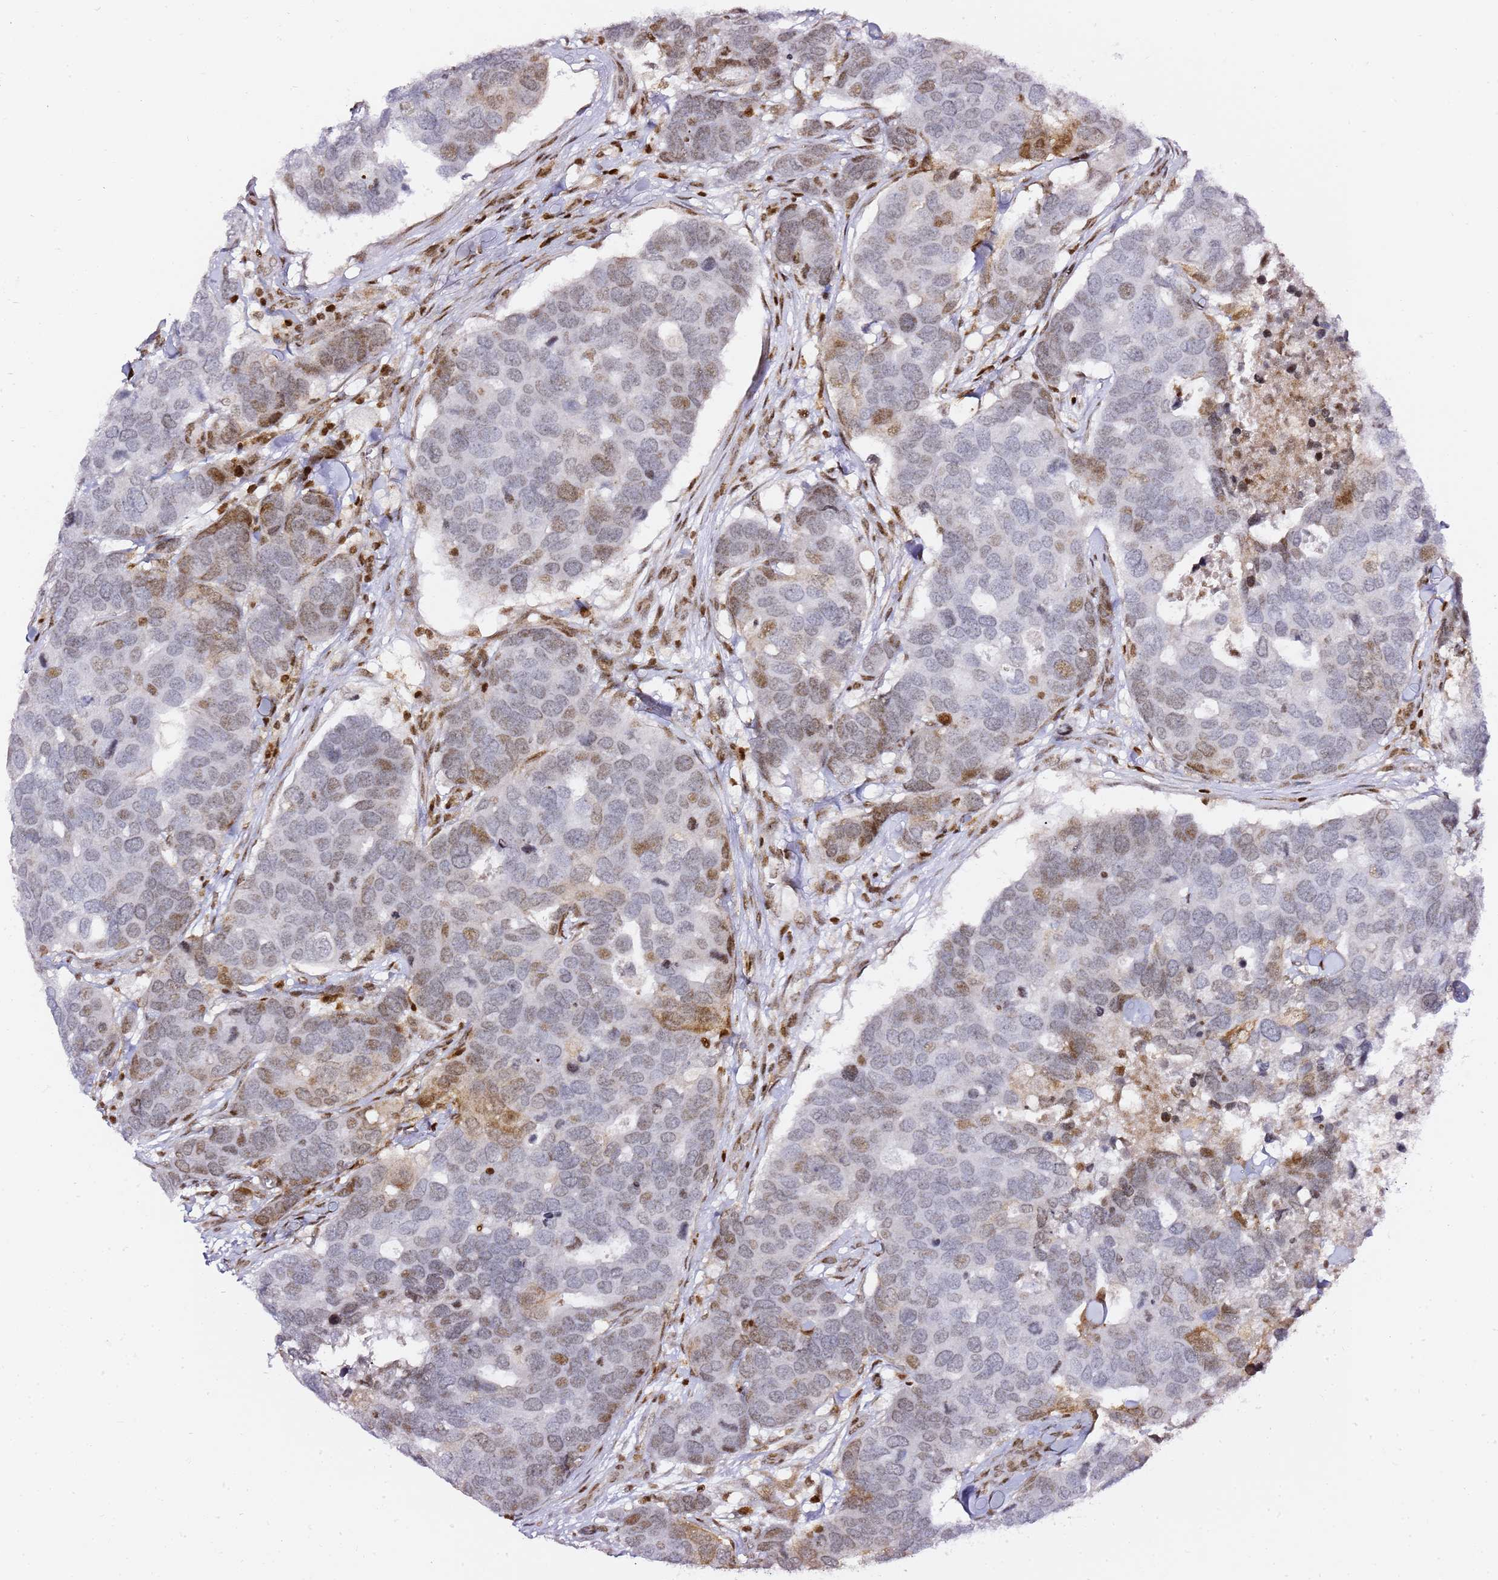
{"staining": {"intensity": "moderate", "quantity": "<25%", "location": "nuclear"}, "tissue": "breast cancer", "cell_type": "Tumor cells", "image_type": "cancer", "snomed": [{"axis": "morphology", "description": "Duct carcinoma"}, {"axis": "topography", "description": "Breast"}], "caption": "A brown stain labels moderate nuclear expression of a protein in human breast cancer (intraductal carcinoma) tumor cells.", "gene": "GBP2", "patient": {"sex": "female", "age": 83}}